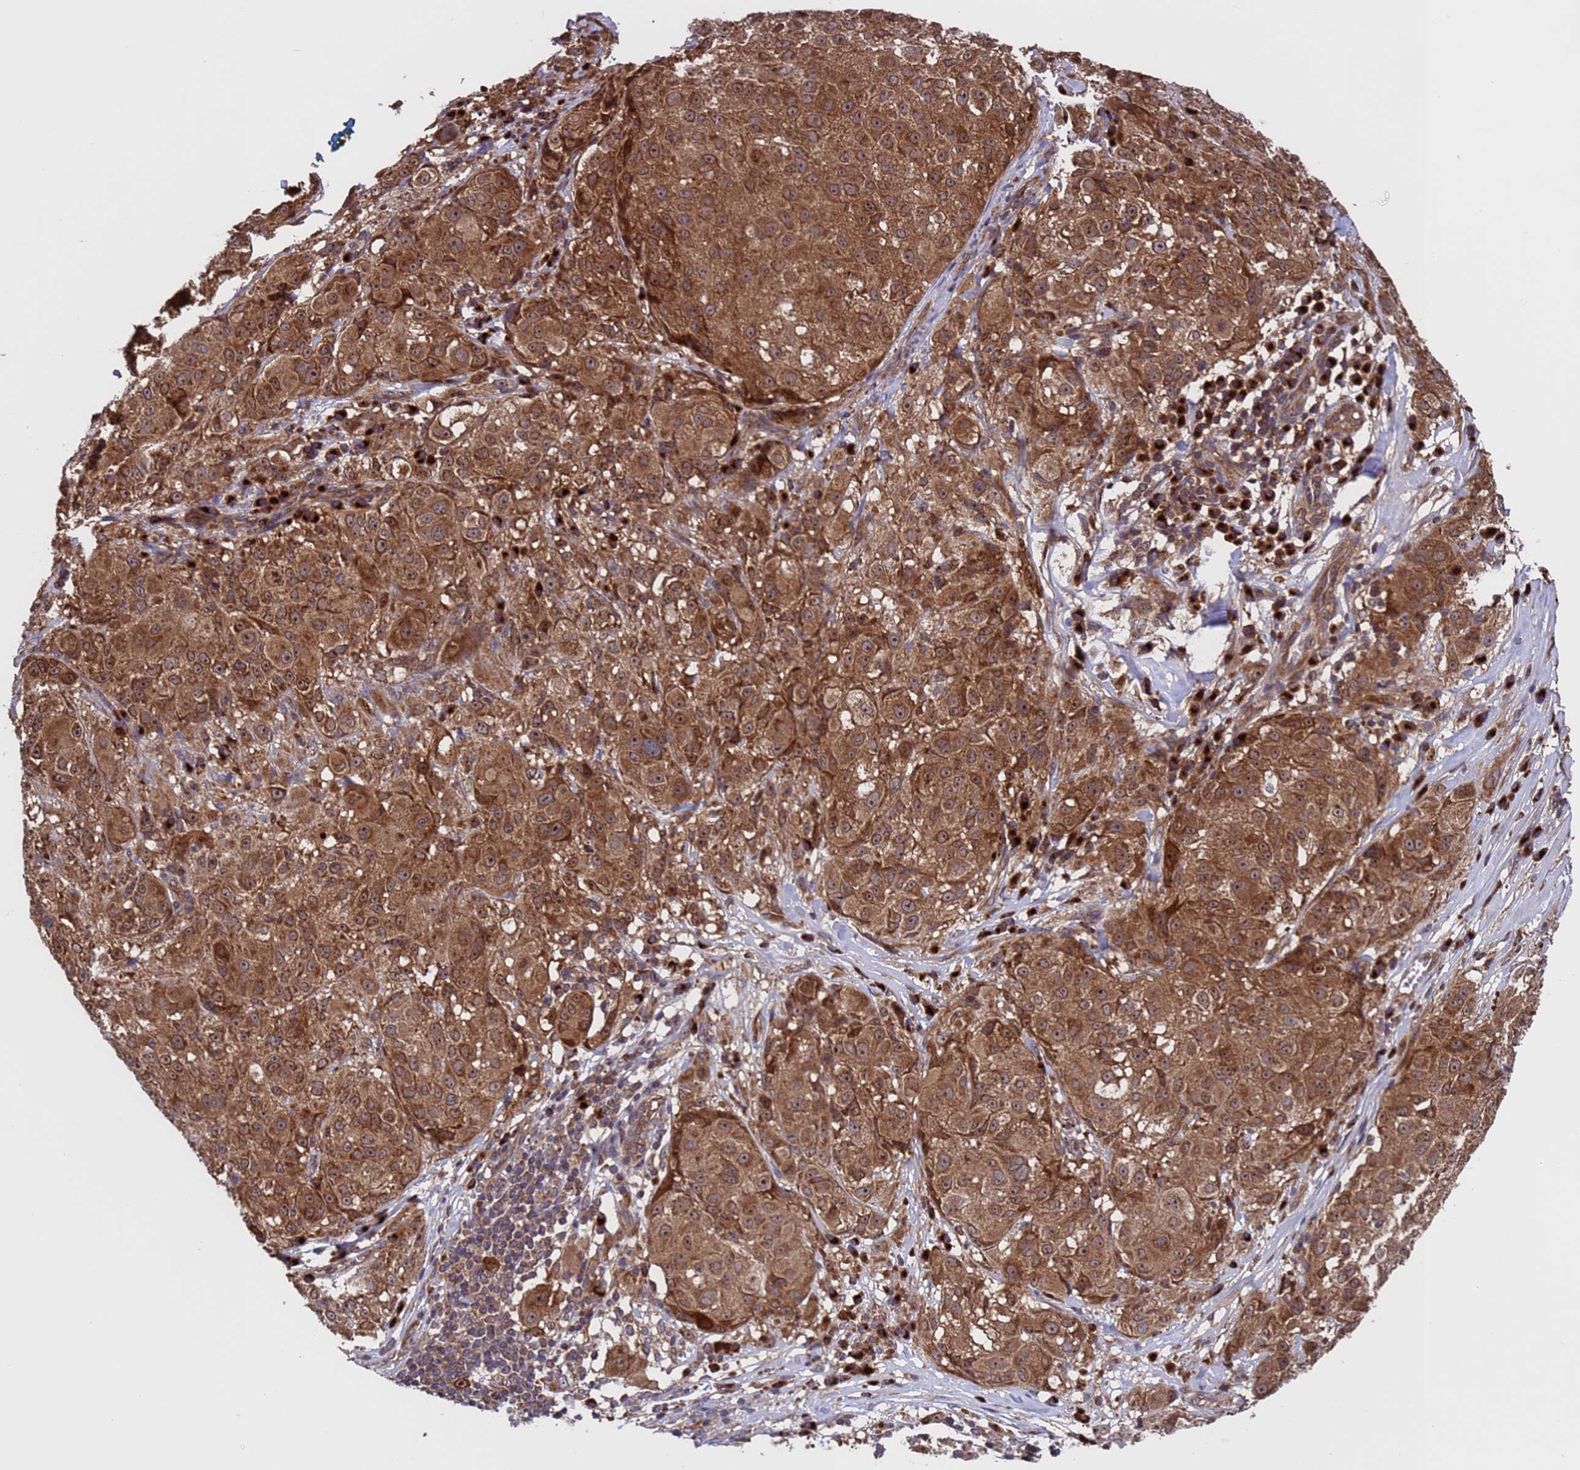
{"staining": {"intensity": "strong", "quantity": ">75%", "location": "cytoplasmic/membranous,nuclear"}, "tissue": "melanoma", "cell_type": "Tumor cells", "image_type": "cancer", "snomed": [{"axis": "morphology", "description": "Necrosis, NOS"}, {"axis": "morphology", "description": "Malignant melanoma, NOS"}, {"axis": "topography", "description": "Skin"}], "caption": "This is an image of IHC staining of malignant melanoma, which shows strong staining in the cytoplasmic/membranous and nuclear of tumor cells.", "gene": "TSR3", "patient": {"sex": "female", "age": 87}}